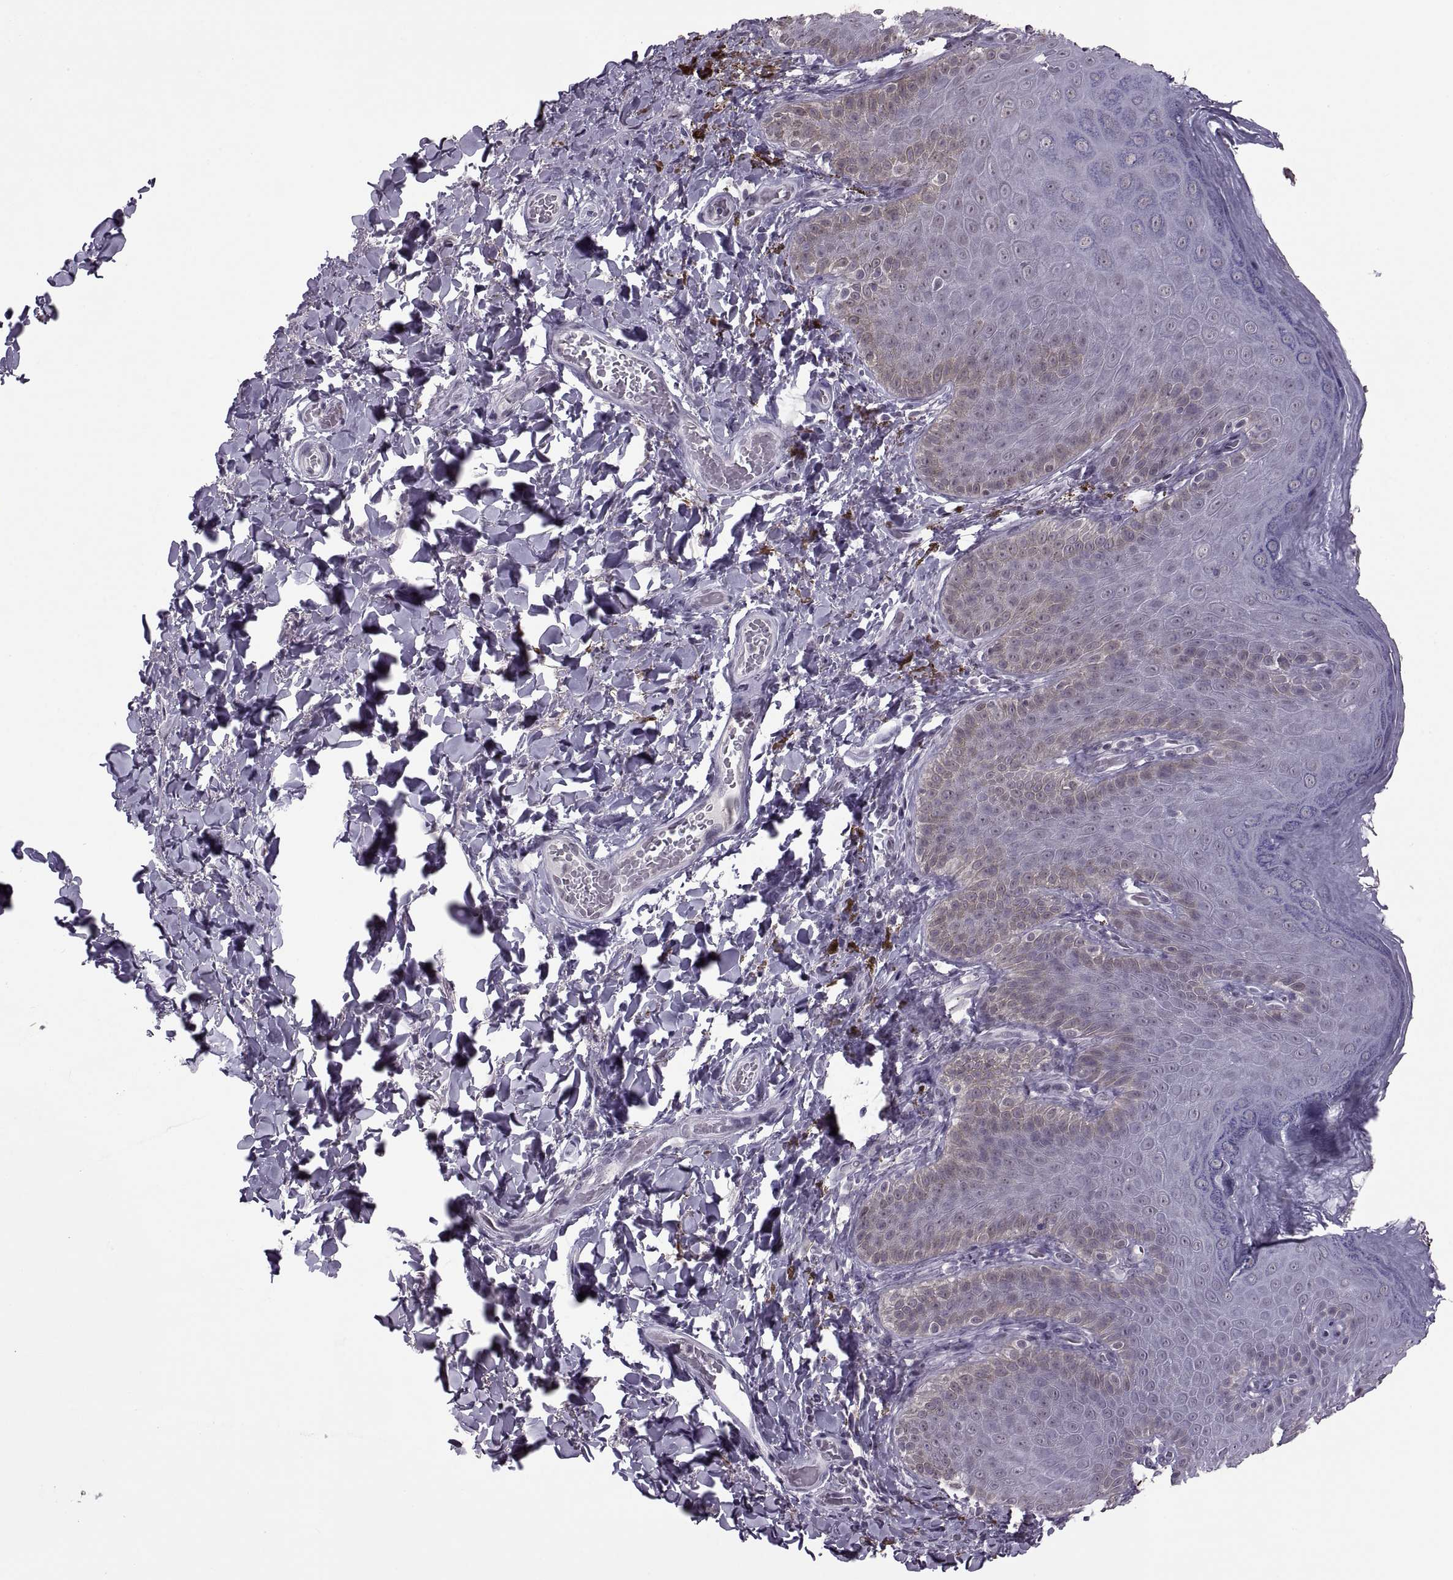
{"staining": {"intensity": "weak", "quantity": "<25%", "location": "cytoplasmic/membranous"}, "tissue": "skin", "cell_type": "Epidermal cells", "image_type": "normal", "snomed": [{"axis": "morphology", "description": "Normal tissue, NOS"}, {"axis": "topography", "description": "Anal"}], "caption": "Immunohistochemical staining of unremarkable skin exhibits no significant expression in epidermal cells.", "gene": "OTP", "patient": {"sex": "male", "age": 53}}